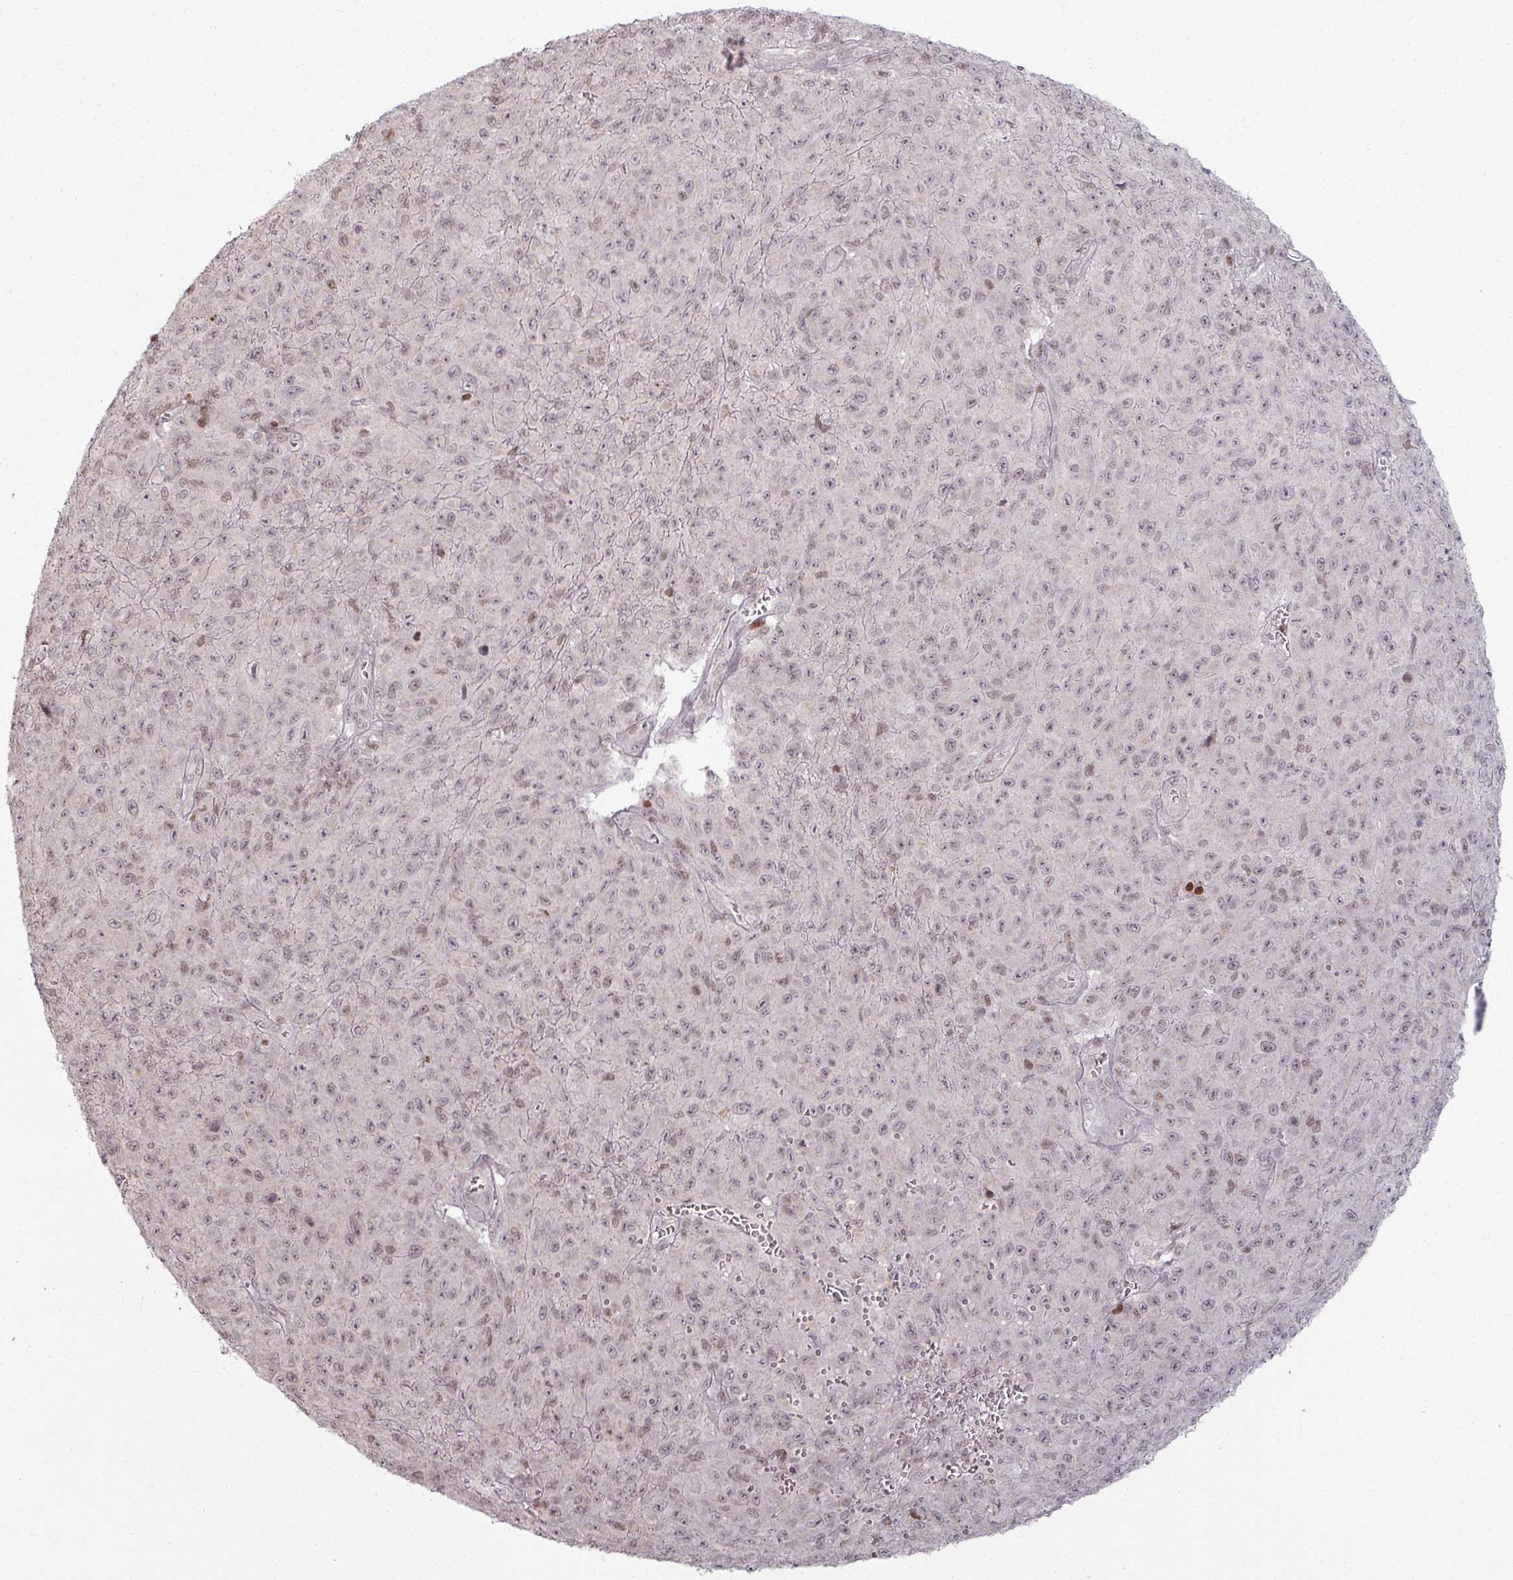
{"staining": {"intensity": "weak", "quantity": "25%-75%", "location": "nuclear"}, "tissue": "melanoma", "cell_type": "Tumor cells", "image_type": "cancer", "snomed": [{"axis": "morphology", "description": "Malignant melanoma, NOS"}, {"axis": "topography", "description": "Skin"}], "caption": "Protein staining of melanoma tissue reveals weak nuclear positivity in about 25%-75% of tumor cells. (DAB IHC, brown staining for protein, blue staining for nuclei).", "gene": "NCOR1", "patient": {"sex": "male", "age": 46}}